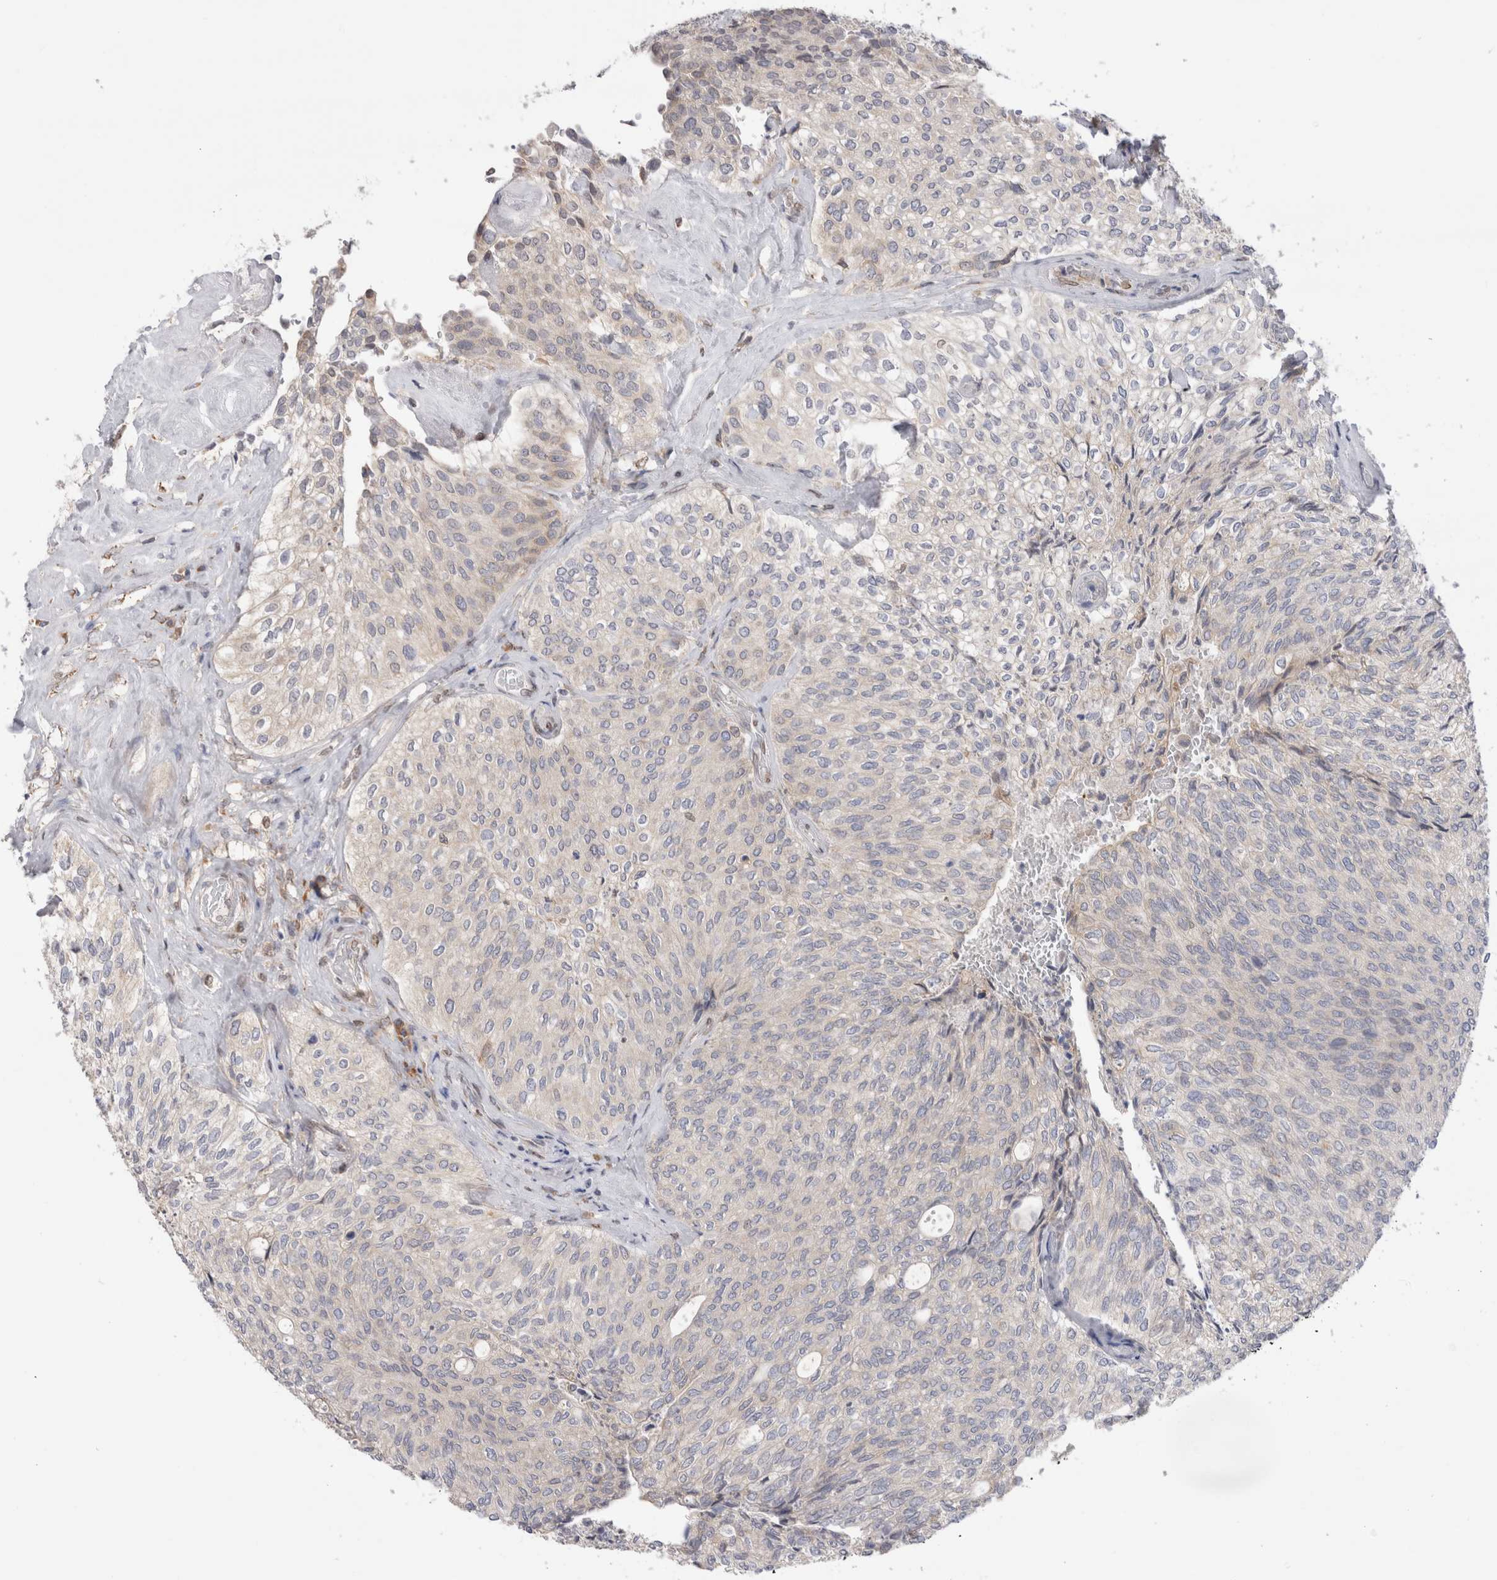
{"staining": {"intensity": "negative", "quantity": "none", "location": "none"}, "tissue": "urothelial cancer", "cell_type": "Tumor cells", "image_type": "cancer", "snomed": [{"axis": "morphology", "description": "Urothelial carcinoma, Low grade"}, {"axis": "topography", "description": "Urinary bladder"}], "caption": "Immunohistochemistry micrograph of human urothelial cancer stained for a protein (brown), which demonstrates no positivity in tumor cells.", "gene": "VCPIP1", "patient": {"sex": "female", "age": 79}}